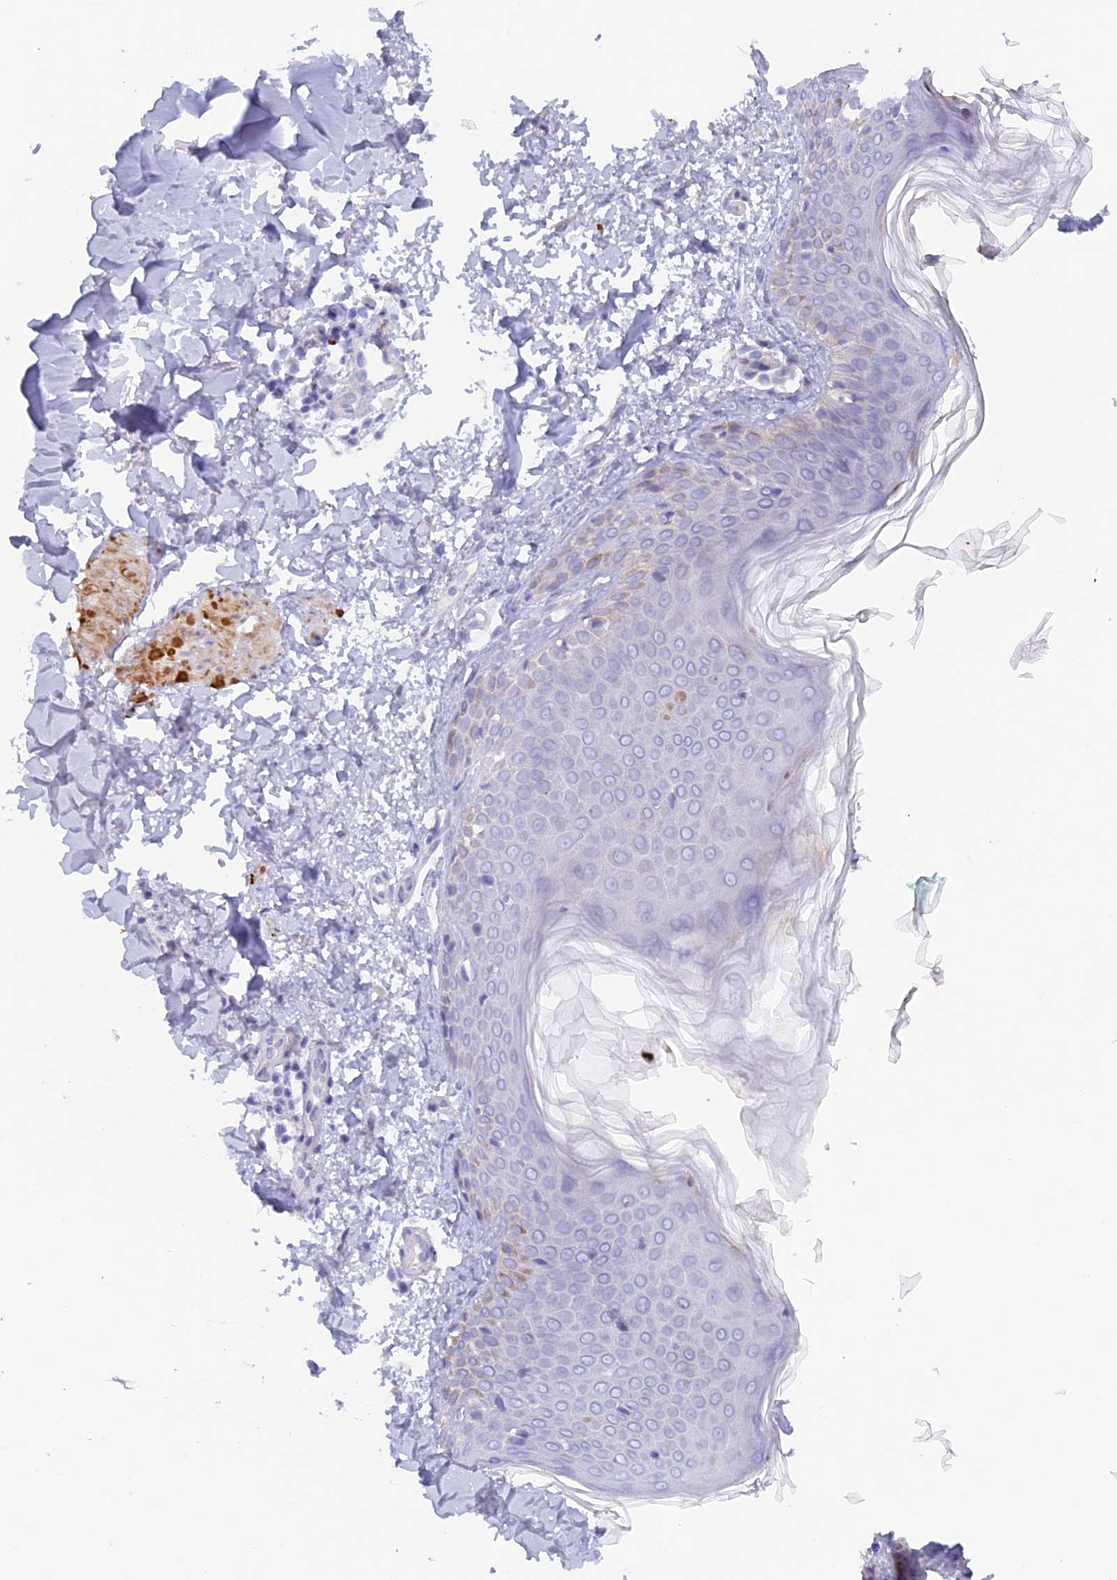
{"staining": {"intensity": "negative", "quantity": "none", "location": "none"}, "tissue": "skin", "cell_type": "Fibroblasts", "image_type": "normal", "snomed": [{"axis": "morphology", "description": "Normal tissue, NOS"}, {"axis": "topography", "description": "Skin"}], "caption": "This is an IHC image of normal human skin. There is no expression in fibroblasts.", "gene": "FZR1", "patient": {"sex": "male", "age": 37}}